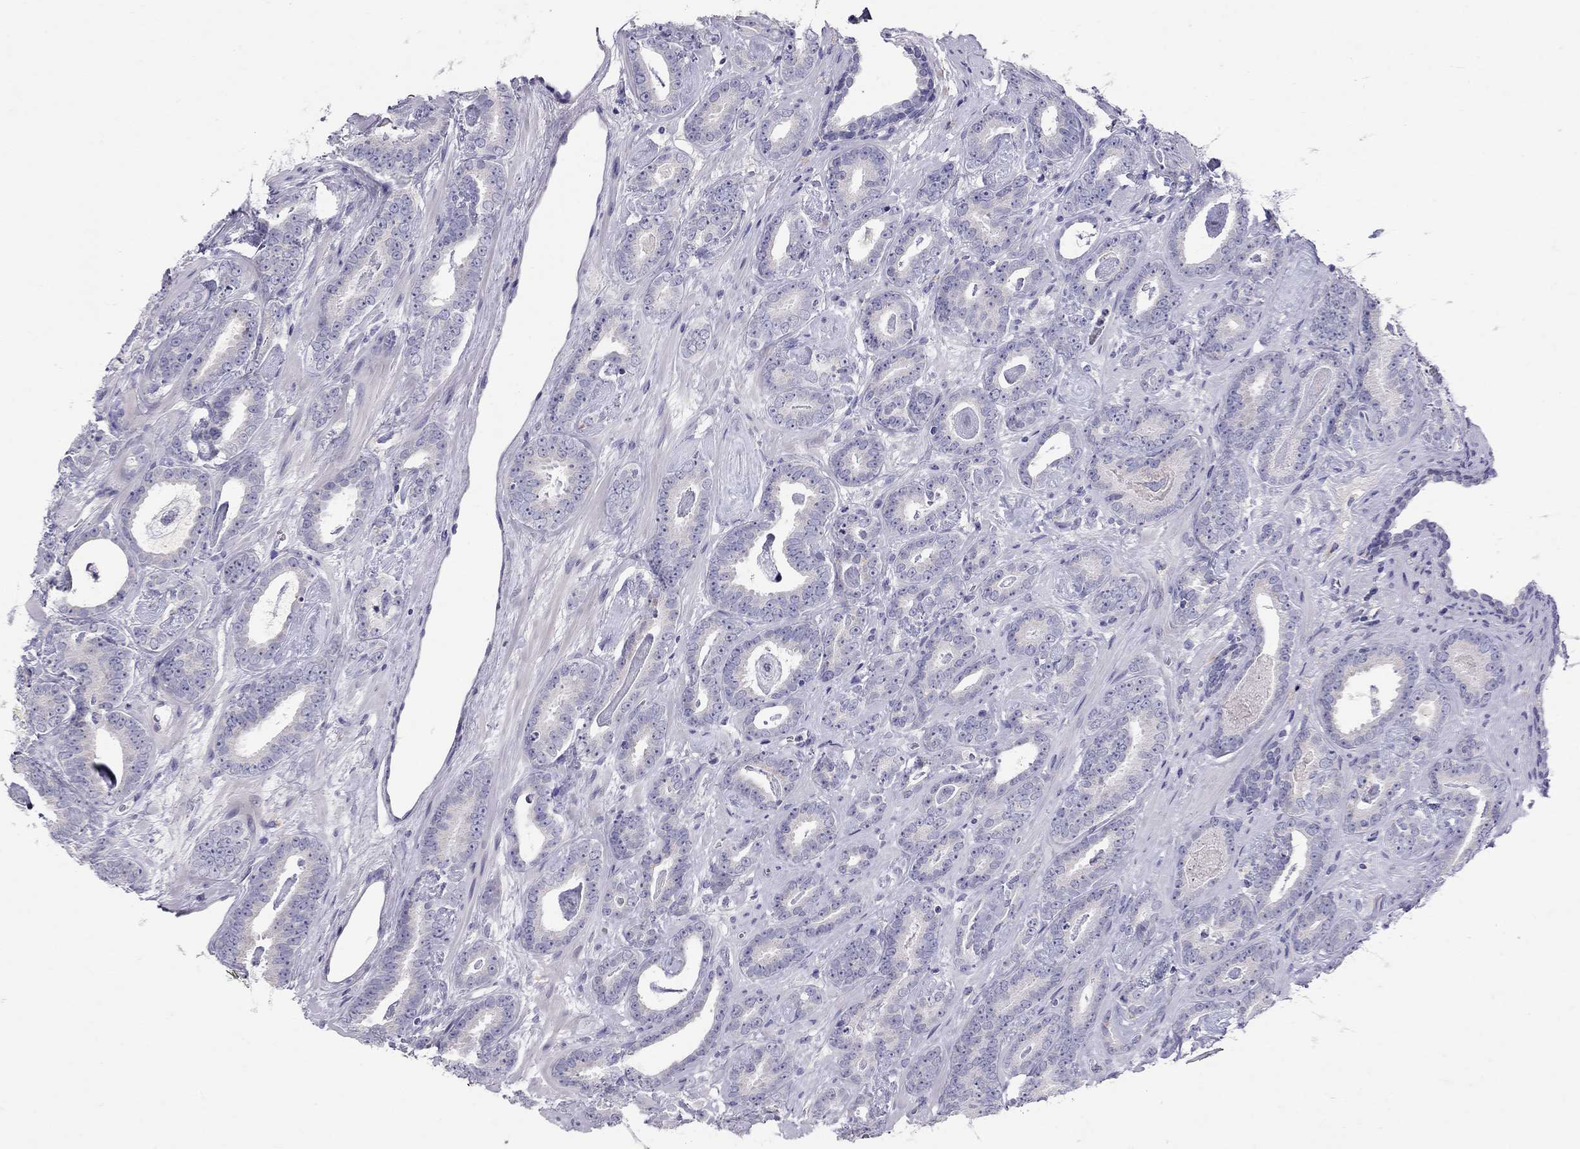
{"staining": {"intensity": "negative", "quantity": "none", "location": "none"}, "tissue": "prostate cancer", "cell_type": "Tumor cells", "image_type": "cancer", "snomed": [{"axis": "morphology", "description": "Adenocarcinoma, Medium grade"}, {"axis": "topography", "description": "Prostate and seminal vesicle, NOS"}, {"axis": "topography", "description": "Prostate"}], "caption": "High magnification brightfield microscopy of prostate cancer stained with DAB (3,3'-diaminobenzidine) (brown) and counterstained with hematoxylin (blue): tumor cells show no significant positivity.", "gene": "MUC16", "patient": {"sex": "male", "age": 54}}